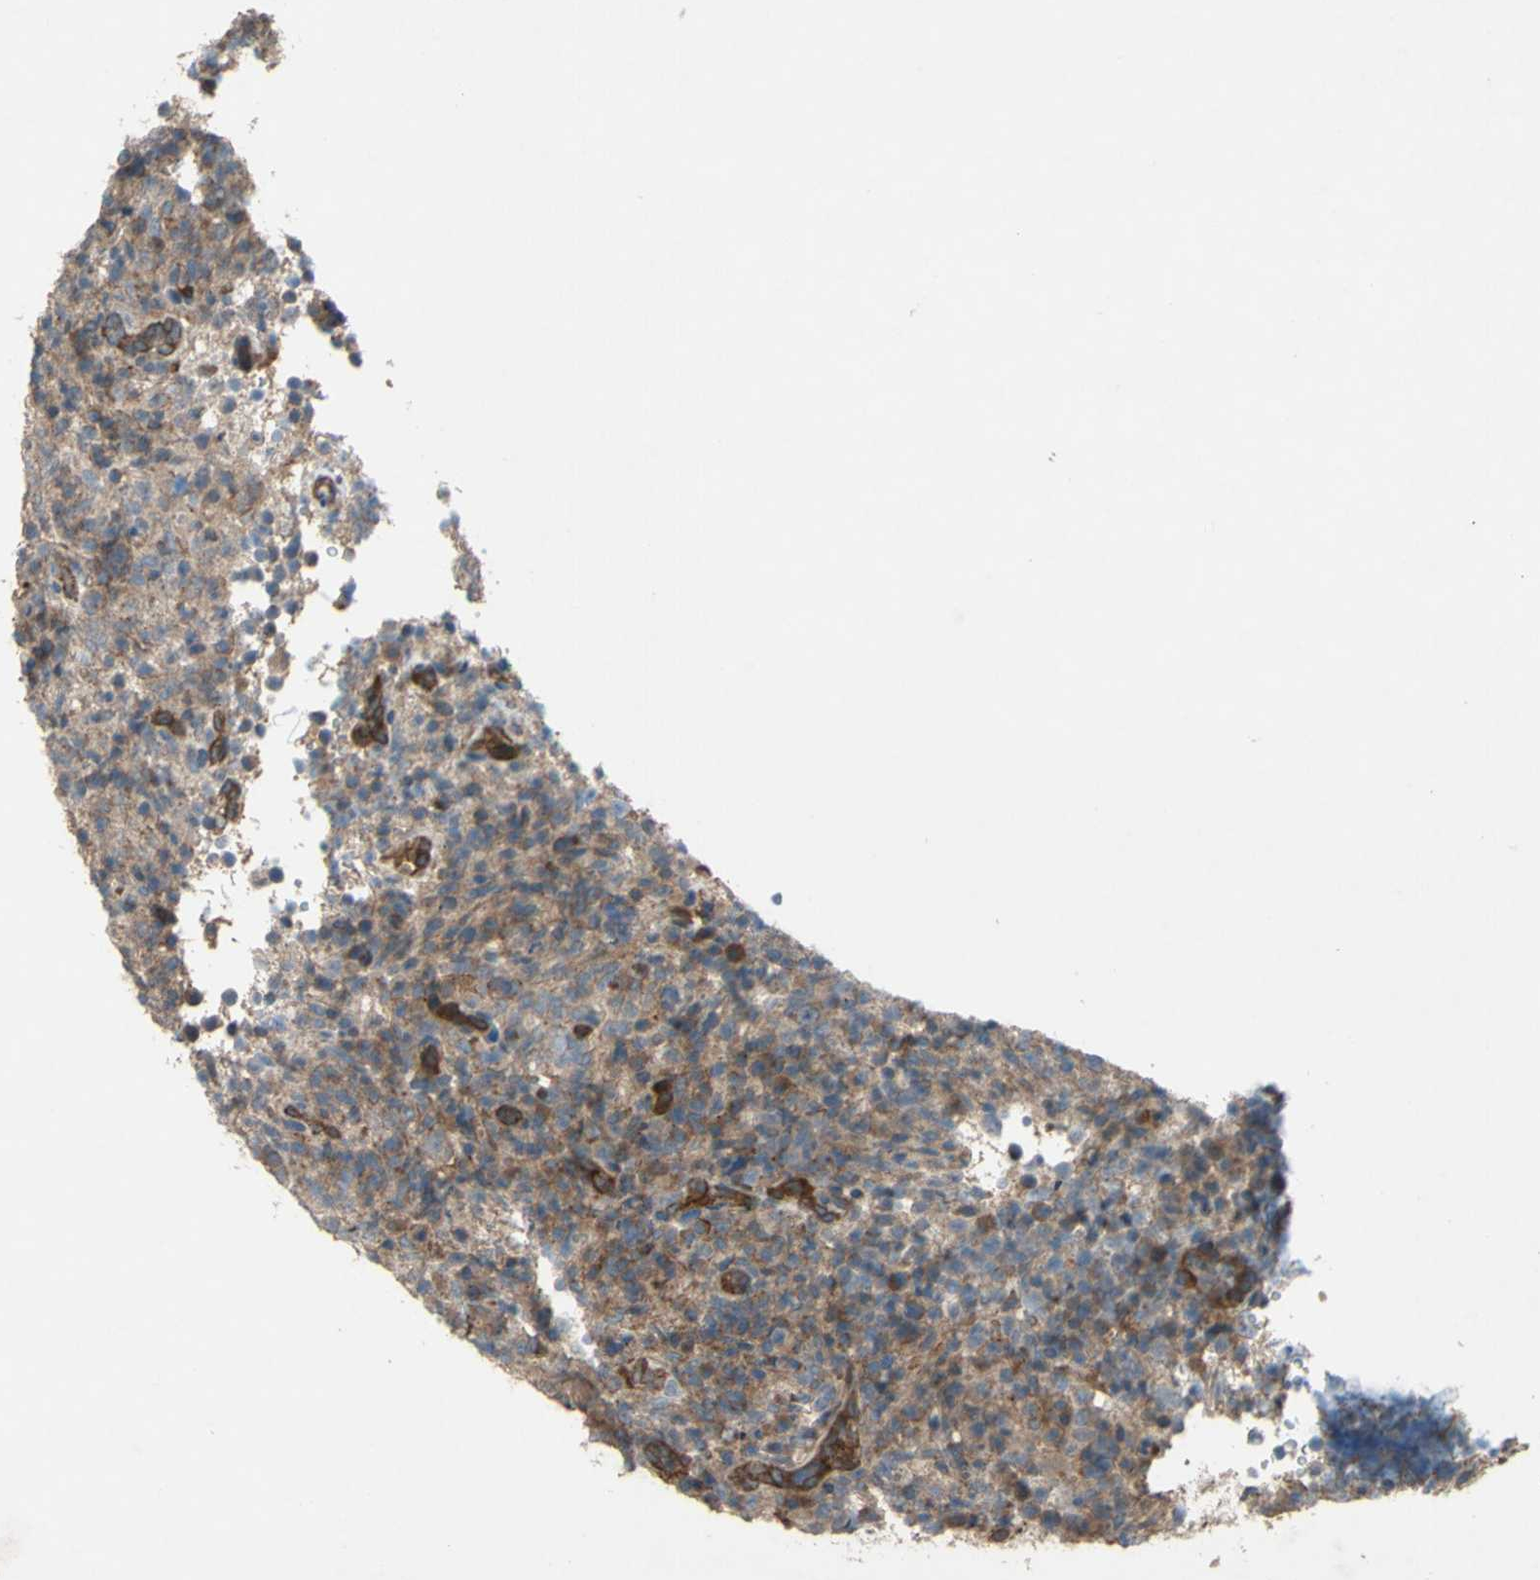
{"staining": {"intensity": "moderate", "quantity": ">75%", "location": "cytoplasmic/membranous"}, "tissue": "lymphoma", "cell_type": "Tumor cells", "image_type": "cancer", "snomed": [{"axis": "morphology", "description": "Malignant lymphoma, non-Hodgkin's type, High grade"}, {"axis": "topography", "description": "Lymph node"}], "caption": "DAB immunohistochemical staining of human high-grade malignant lymphoma, non-Hodgkin's type exhibits moderate cytoplasmic/membranous protein expression in about >75% of tumor cells. The staining was performed using DAB, with brown indicating positive protein expression. Nuclei are stained blue with hematoxylin.", "gene": "SHROOM4", "patient": {"sex": "female", "age": 76}}